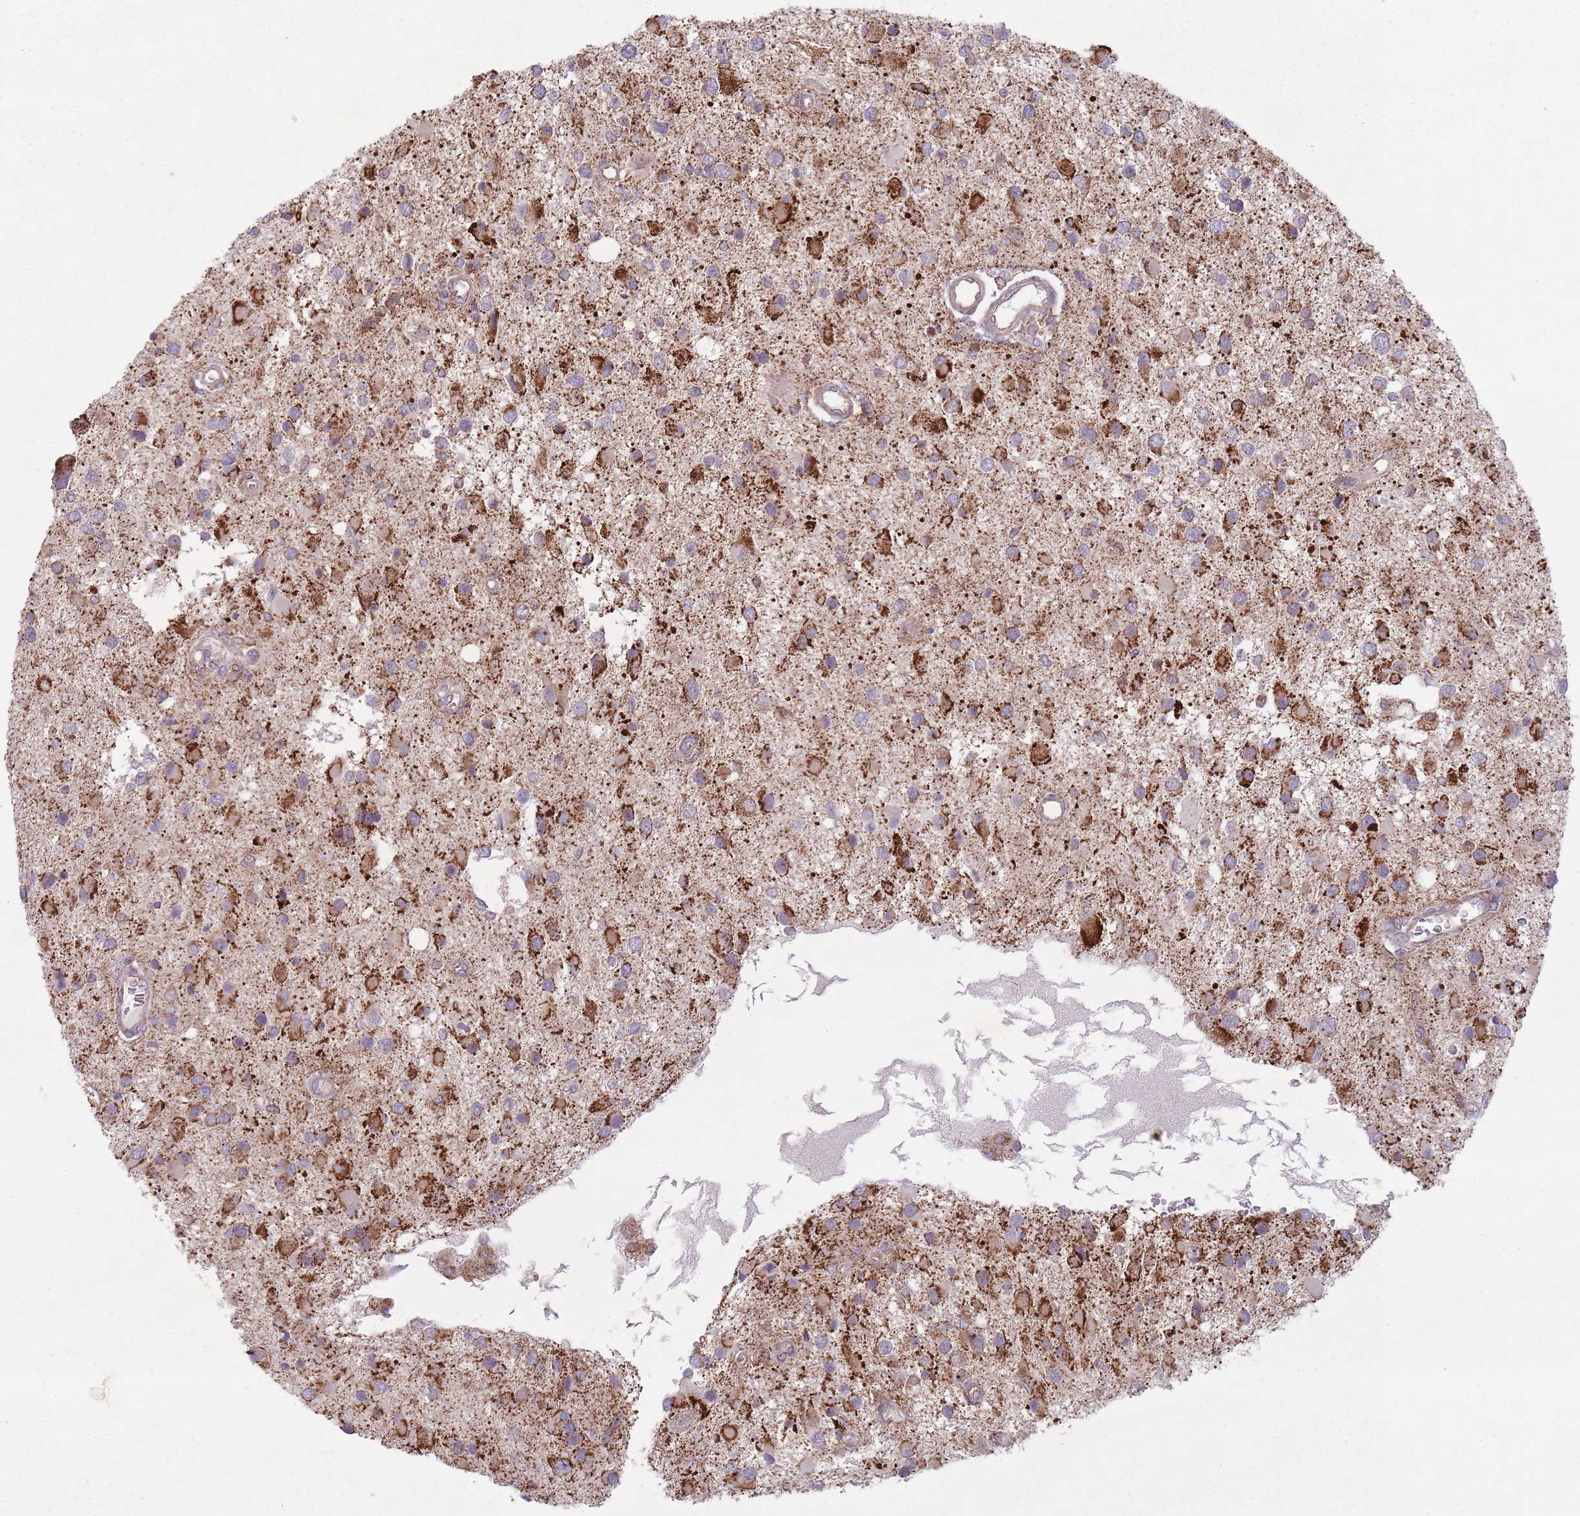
{"staining": {"intensity": "strong", "quantity": ">75%", "location": "cytoplasmic/membranous"}, "tissue": "glioma", "cell_type": "Tumor cells", "image_type": "cancer", "snomed": [{"axis": "morphology", "description": "Glioma, malignant, High grade"}, {"axis": "topography", "description": "Brain"}], "caption": "IHC (DAB (3,3'-diaminobenzidine)) staining of glioma displays strong cytoplasmic/membranous protein positivity in approximately >75% of tumor cells.", "gene": "OR10Q1", "patient": {"sex": "male", "age": 53}}